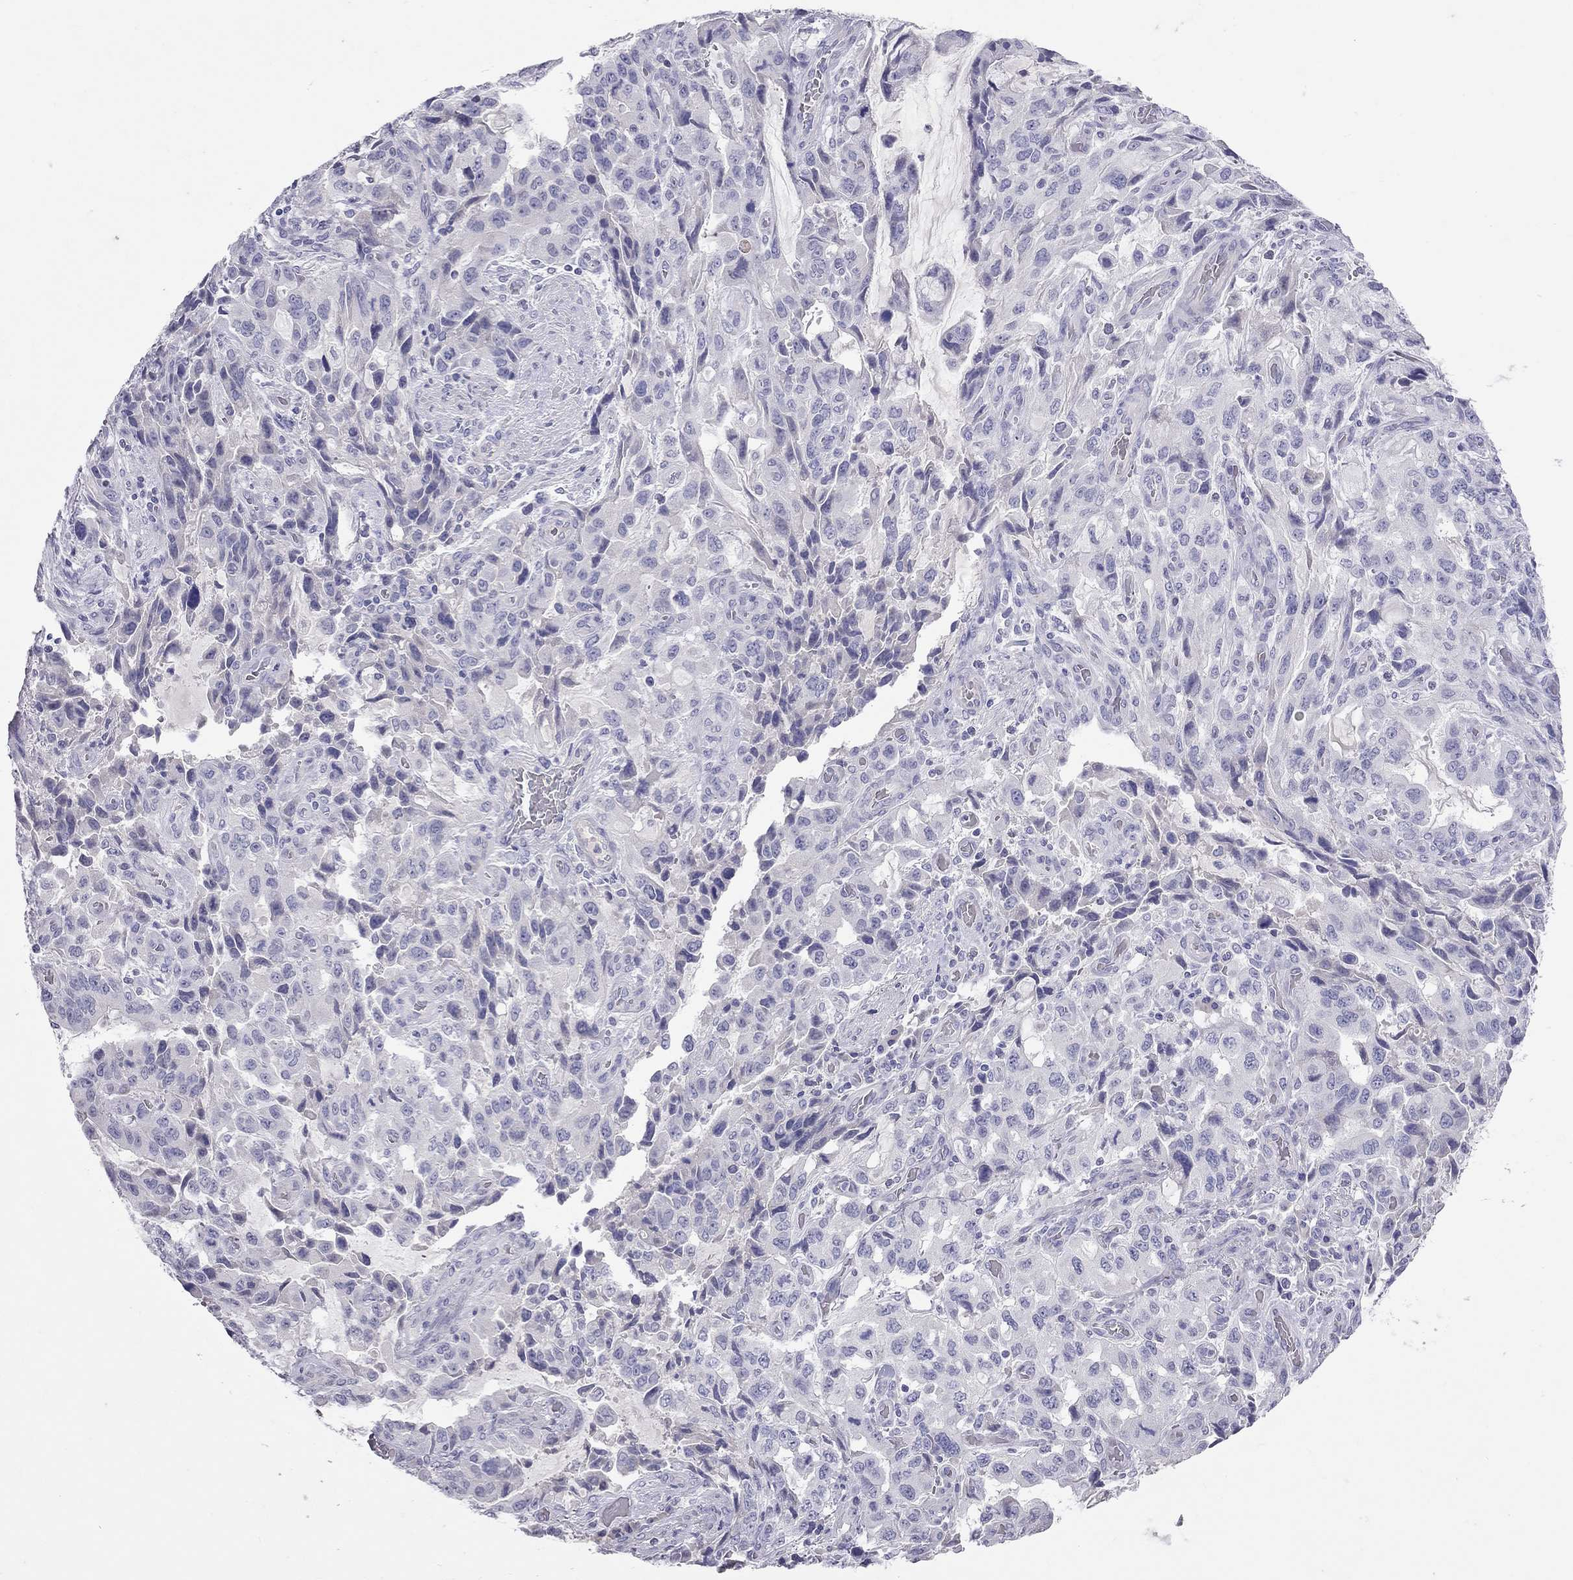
{"staining": {"intensity": "negative", "quantity": "none", "location": "none"}, "tissue": "stomach cancer", "cell_type": "Tumor cells", "image_type": "cancer", "snomed": [{"axis": "morphology", "description": "Adenocarcinoma, NOS"}, {"axis": "topography", "description": "Stomach, upper"}], "caption": "Tumor cells show no significant positivity in stomach adenocarcinoma.", "gene": "MUC16", "patient": {"sex": "male", "age": 85}}